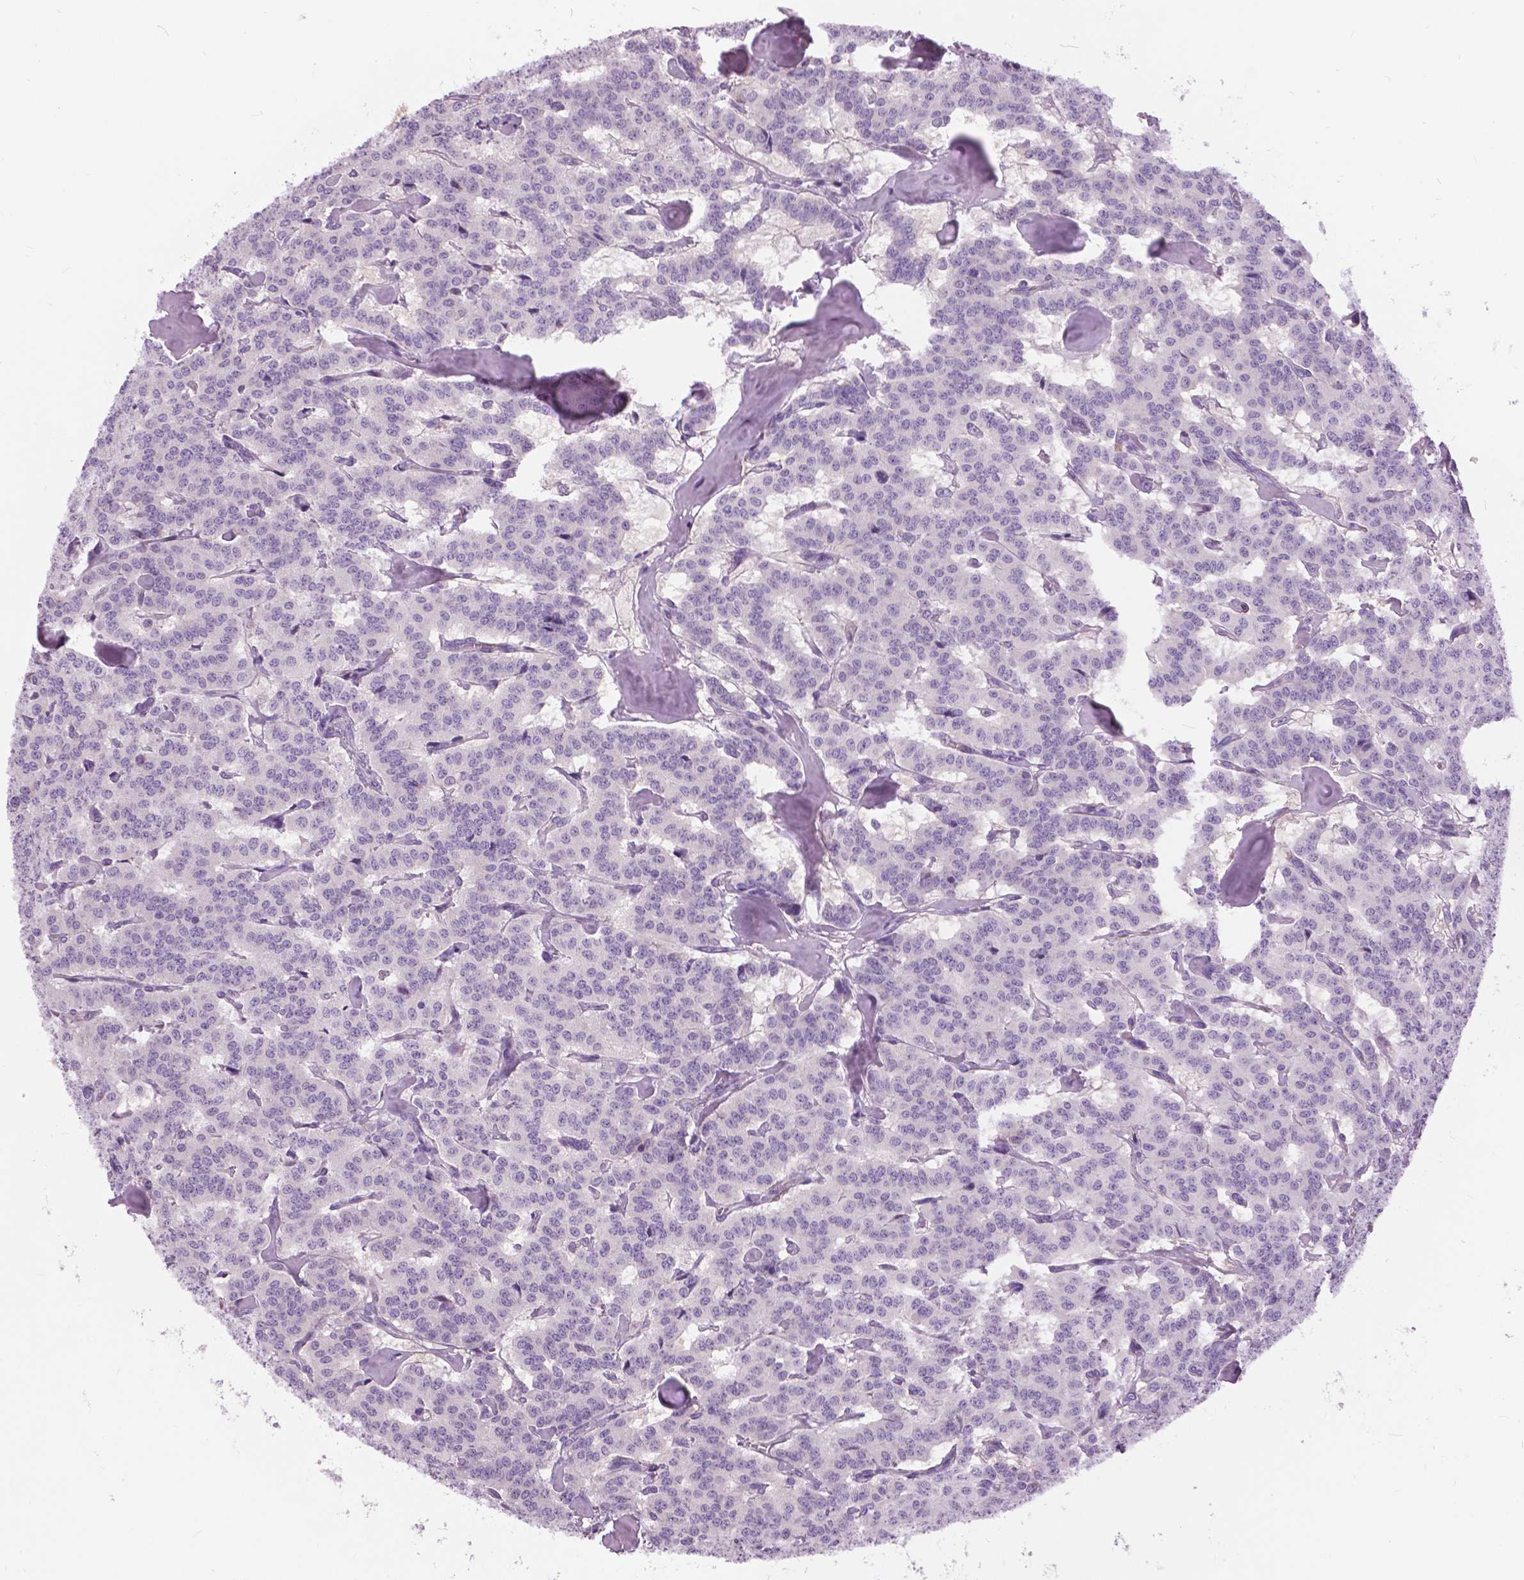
{"staining": {"intensity": "negative", "quantity": "none", "location": "none"}, "tissue": "carcinoid", "cell_type": "Tumor cells", "image_type": "cancer", "snomed": [{"axis": "morphology", "description": "Carcinoid, malignant, NOS"}, {"axis": "topography", "description": "Lung"}], "caption": "Carcinoid was stained to show a protein in brown. There is no significant positivity in tumor cells.", "gene": "TP53TG5", "patient": {"sex": "female", "age": 46}}